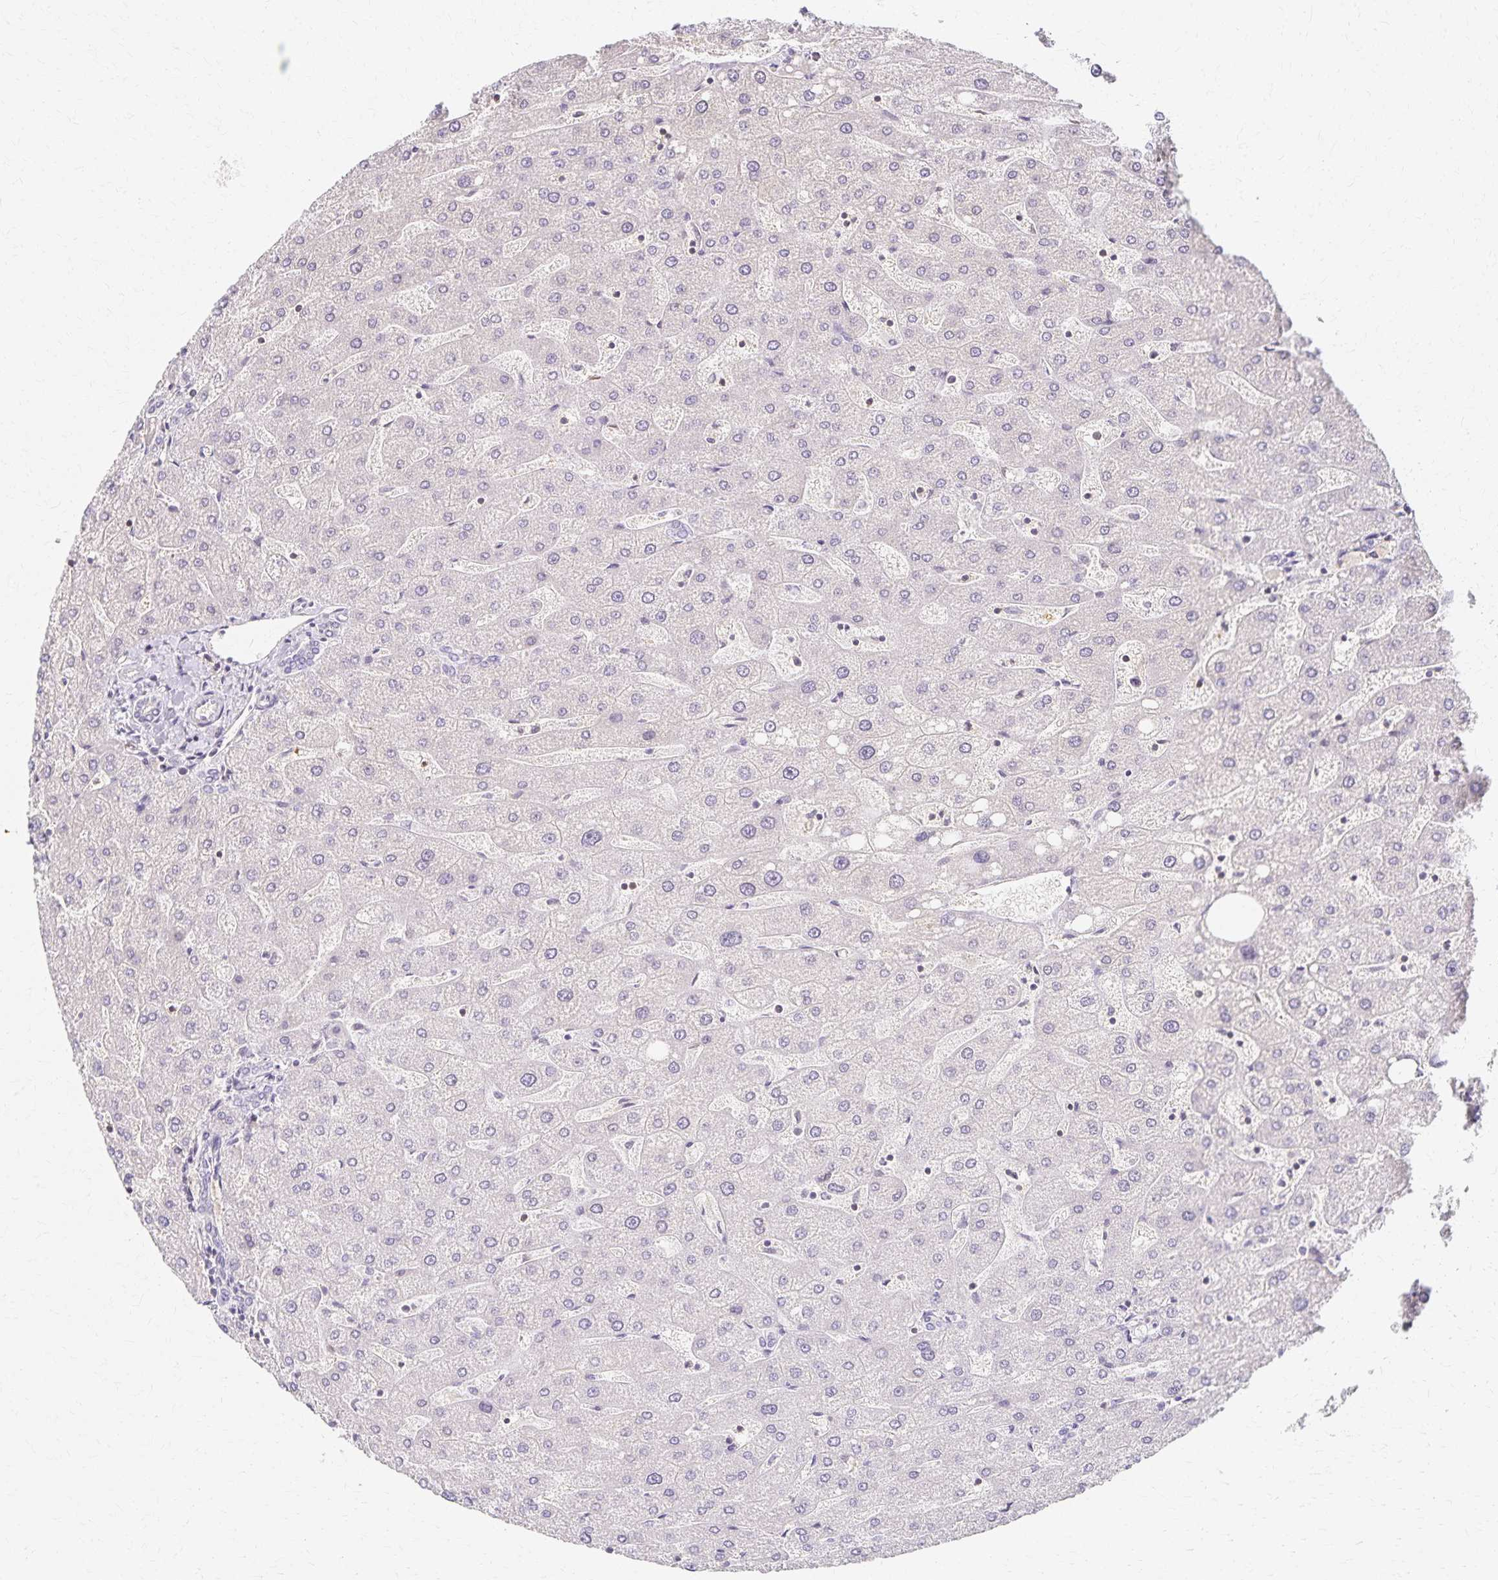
{"staining": {"intensity": "negative", "quantity": "none", "location": "none"}, "tissue": "liver", "cell_type": "Cholangiocytes", "image_type": "normal", "snomed": [{"axis": "morphology", "description": "Normal tissue, NOS"}, {"axis": "topography", "description": "Liver"}], "caption": "Immunohistochemistry image of unremarkable liver: human liver stained with DAB exhibits no significant protein positivity in cholangiocytes. (Brightfield microscopy of DAB immunohistochemistry at high magnification).", "gene": "AZGP1", "patient": {"sex": "male", "age": 67}}